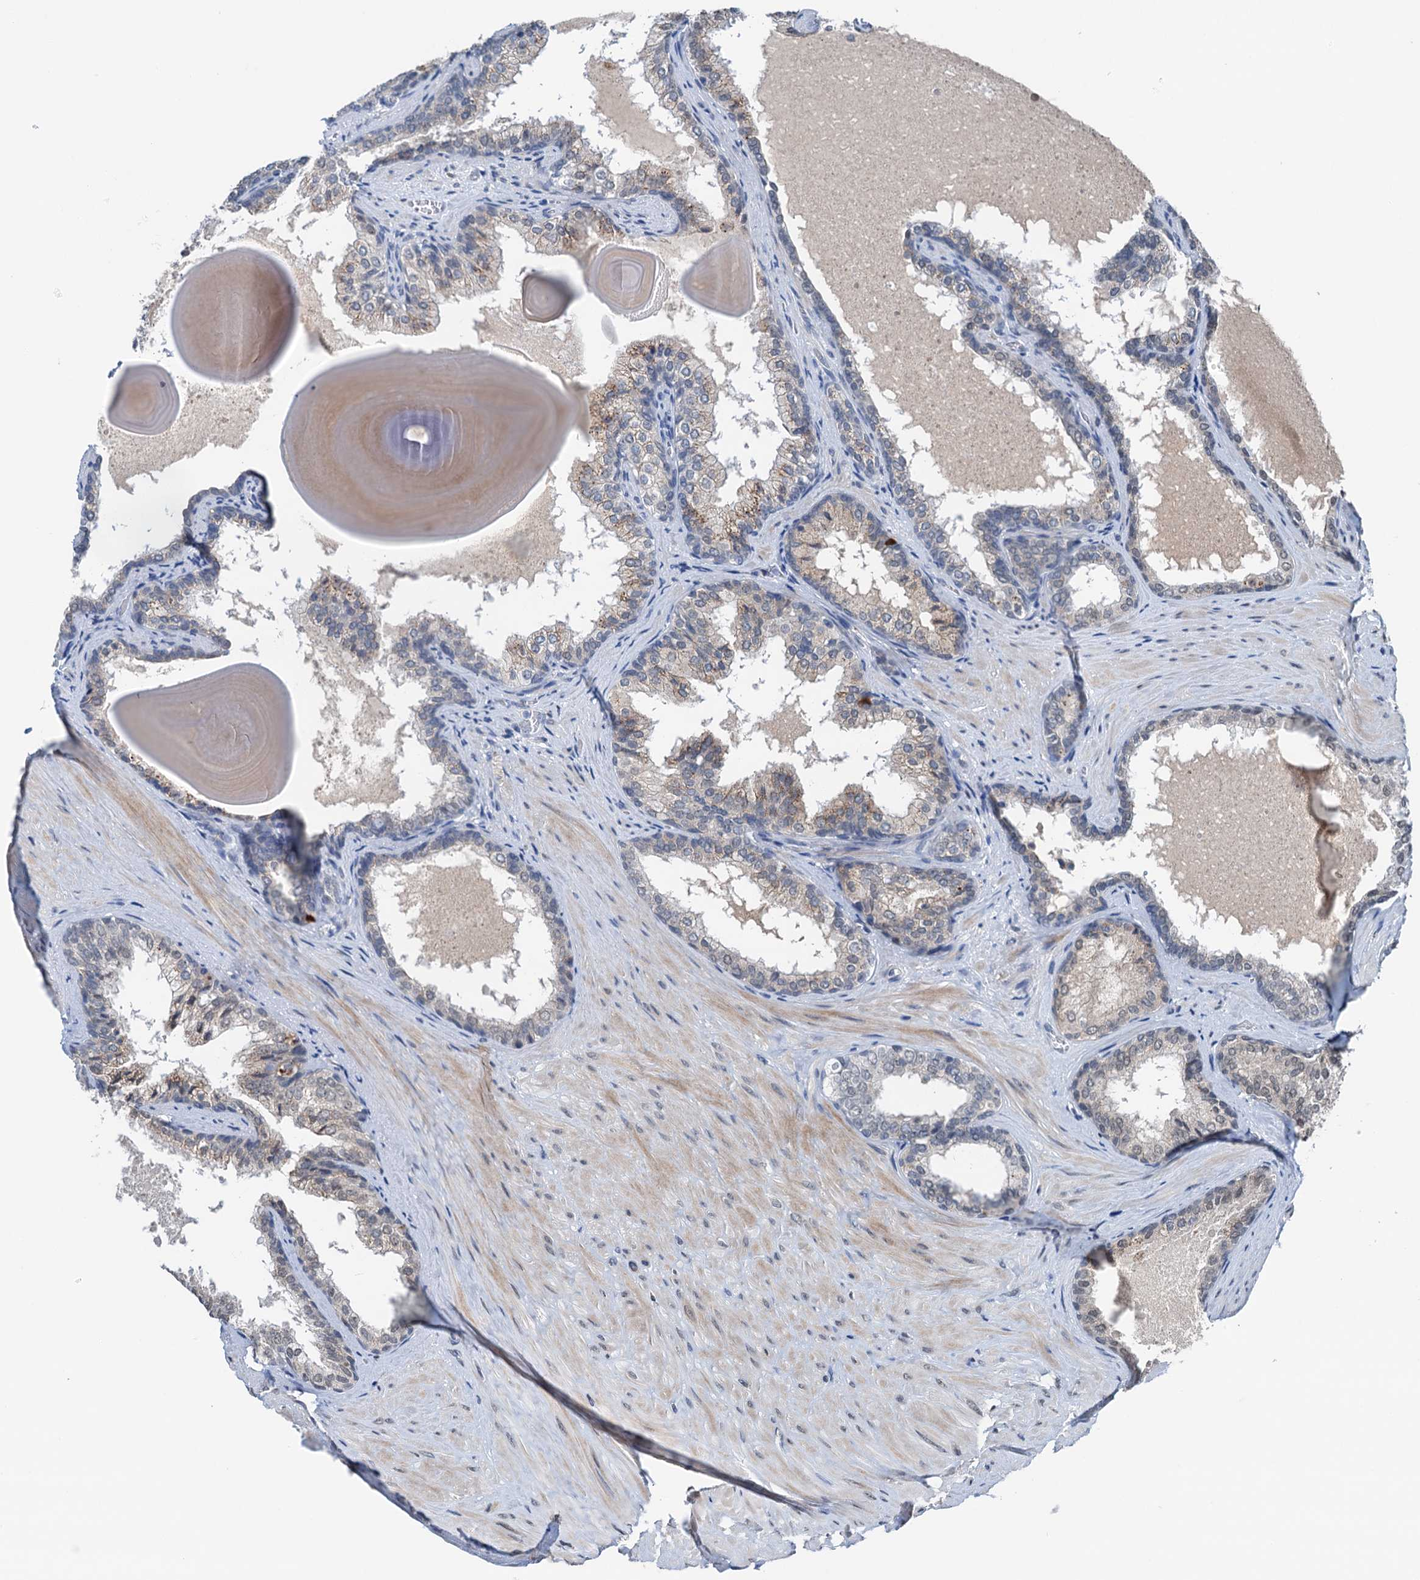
{"staining": {"intensity": "weak", "quantity": "<25%", "location": "cytoplasmic/membranous"}, "tissue": "prostate cancer", "cell_type": "Tumor cells", "image_type": "cancer", "snomed": [{"axis": "morphology", "description": "Adenocarcinoma, High grade"}, {"axis": "topography", "description": "Prostate"}], "caption": "Adenocarcinoma (high-grade) (prostate) stained for a protein using immunohistochemistry (IHC) demonstrates no staining tumor cells.", "gene": "SHLD1", "patient": {"sex": "male", "age": 65}}